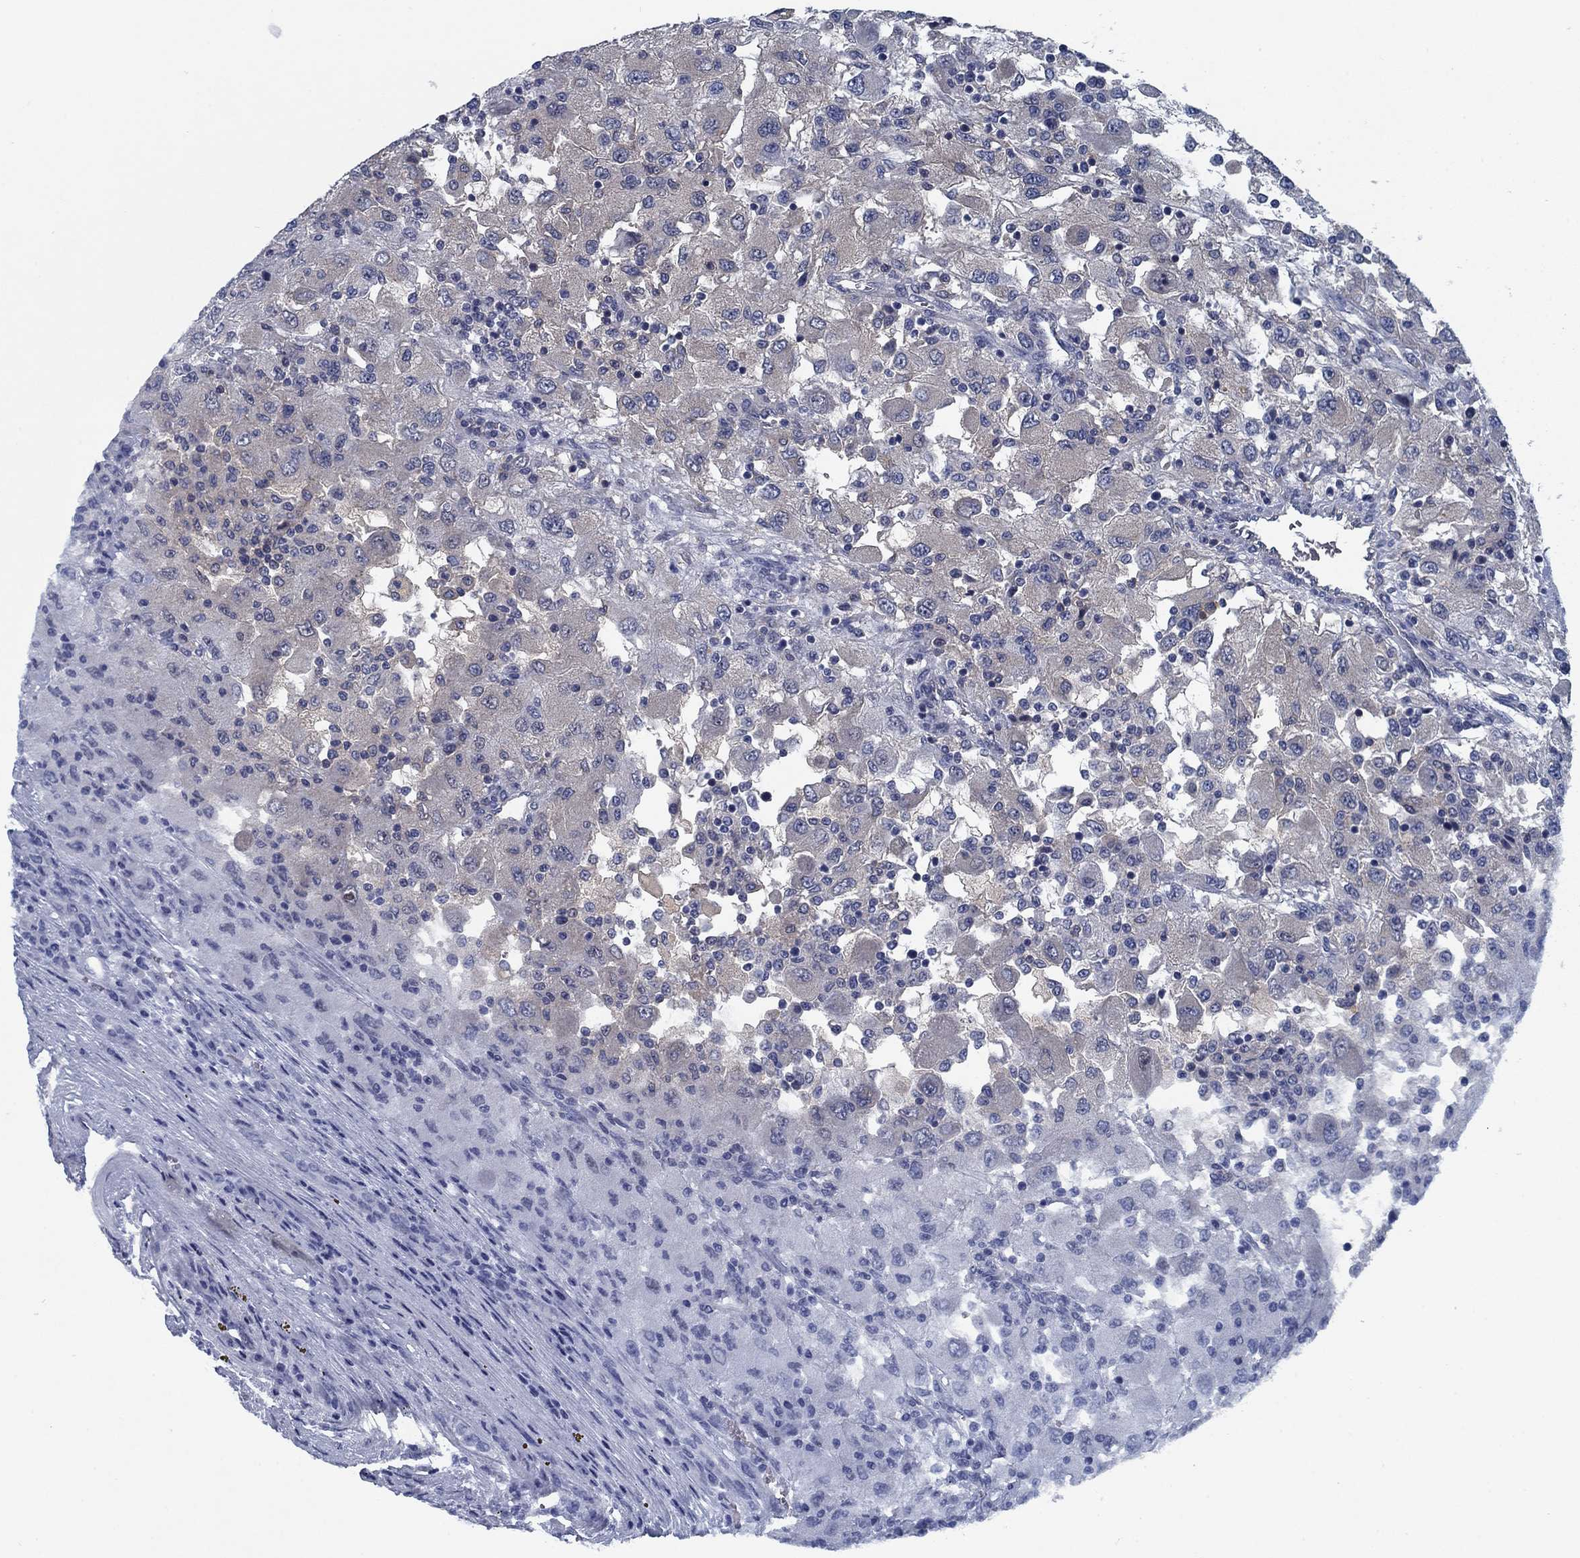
{"staining": {"intensity": "negative", "quantity": "none", "location": "none"}, "tissue": "renal cancer", "cell_type": "Tumor cells", "image_type": "cancer", "snomed": [{"axis": "morphology", "description": "Adenocarcinoma, NOS"}, {"axis": "topography", "description": "Kidney"}], "caption": "There is no significant positivity in tumor cells of renal cancer. Nuclei are stained in blue.", "gene": "PNMA8A", "patient": {"sex": "female", "age": 67}}